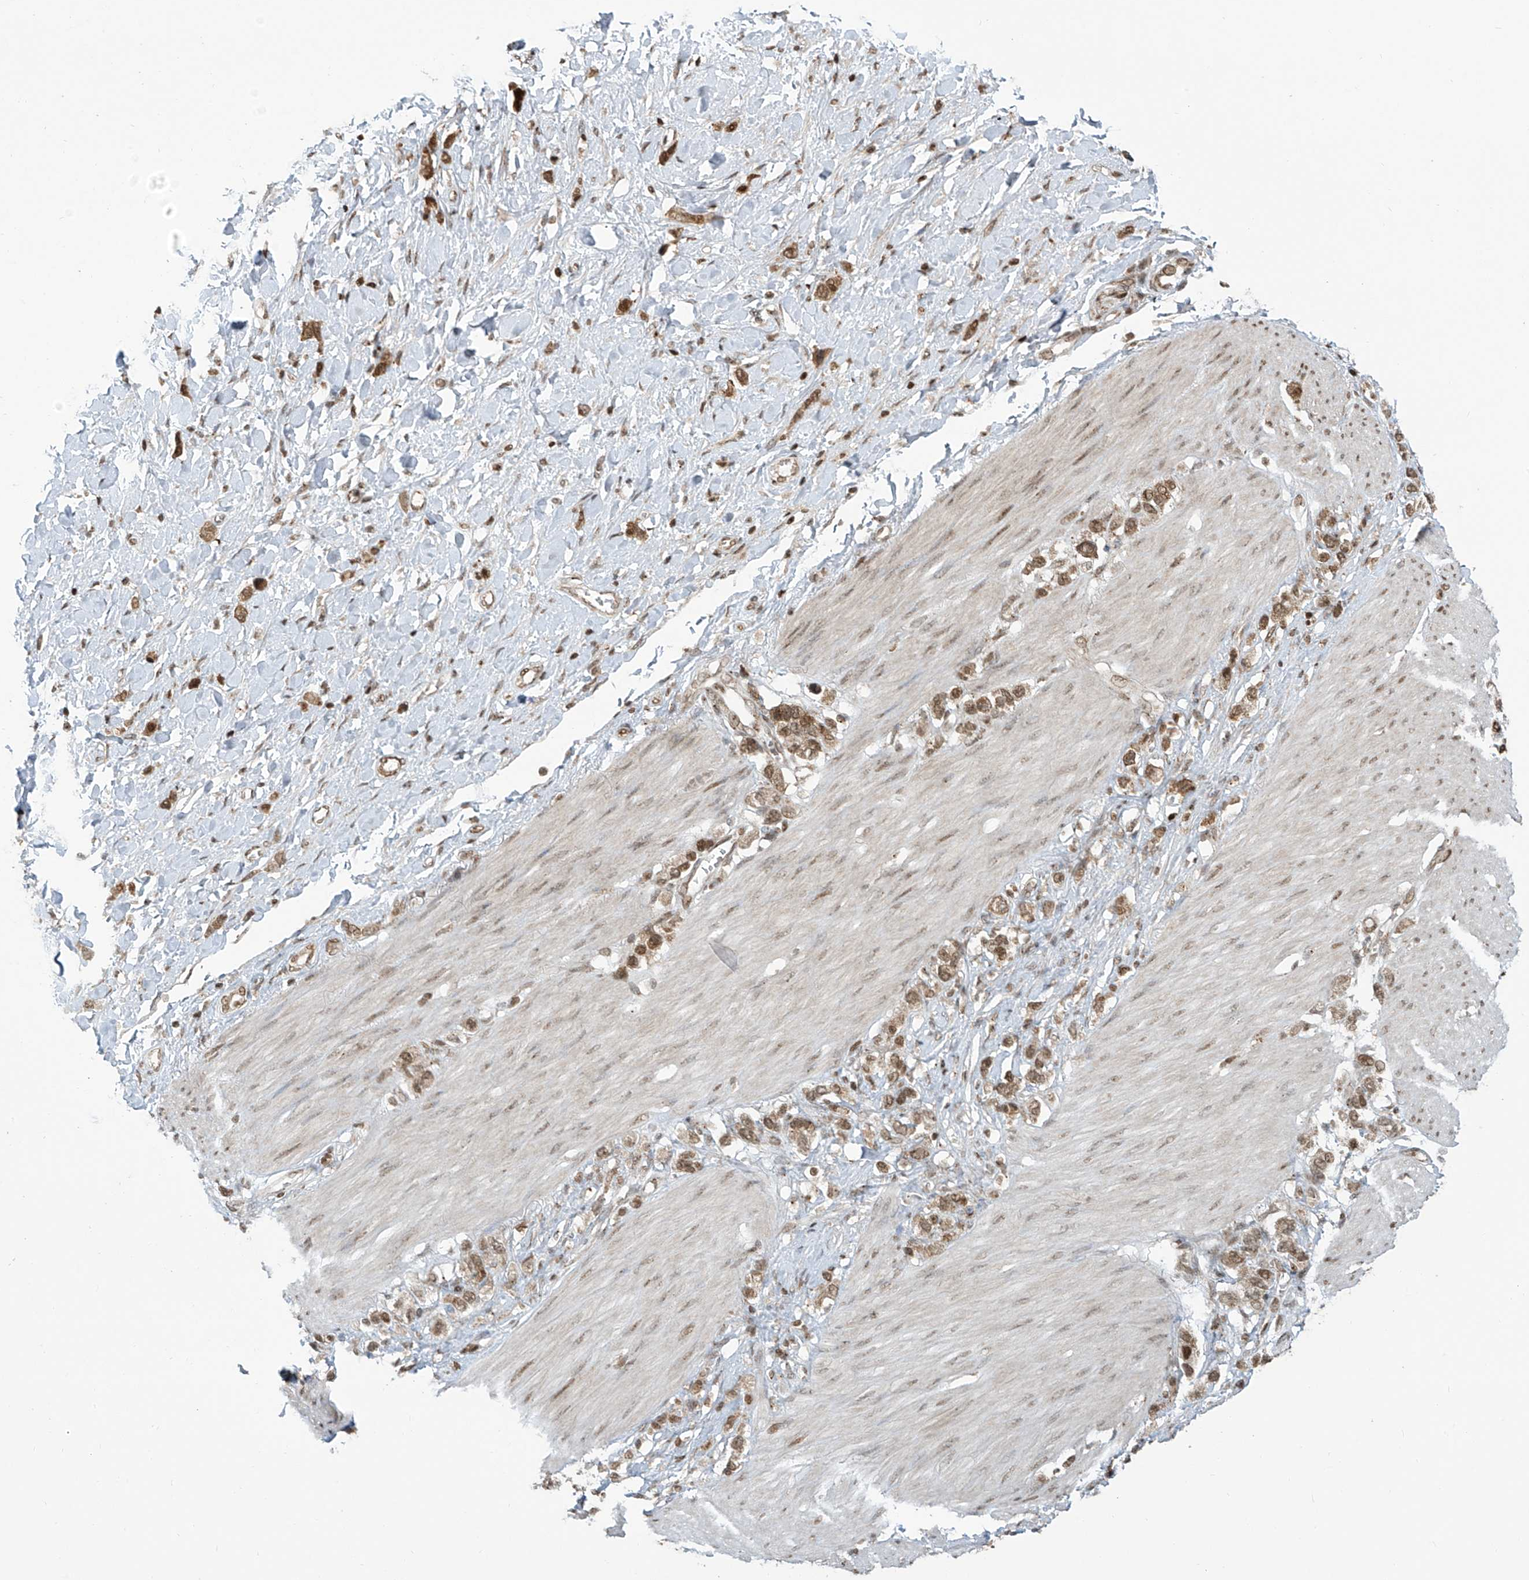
{"staining": {"intensity": "moderate", "quantity": ">75%", "location": "cytoplasmic/membranous,nuclear"}, "tissue": "stomach cancer", "cell_type": "Tumor cells", "image_type": "cancer", "snomed": [{"axis": "morphology", "description": "Normal tissue, NOS"}, {"axis": "morphology", "description": "Adenocarcinoma, NOS"}, {"axis": "topography", "description": "Stomach, upper"}, {"axis": "topography", "description": "Stomach"}], "caption": "This image demonstrates stomach cancer (adenocarcinoma) stained with immunohistochemistry (IHC) to label a protein in brown. The cytoplasmic/membranous and nuclear of tumor cells show moderate positivity for the protein. Nuclei are counter-stained blue.", "gene": "VMP1", "patient": {"sex": "female", "age": 65}}